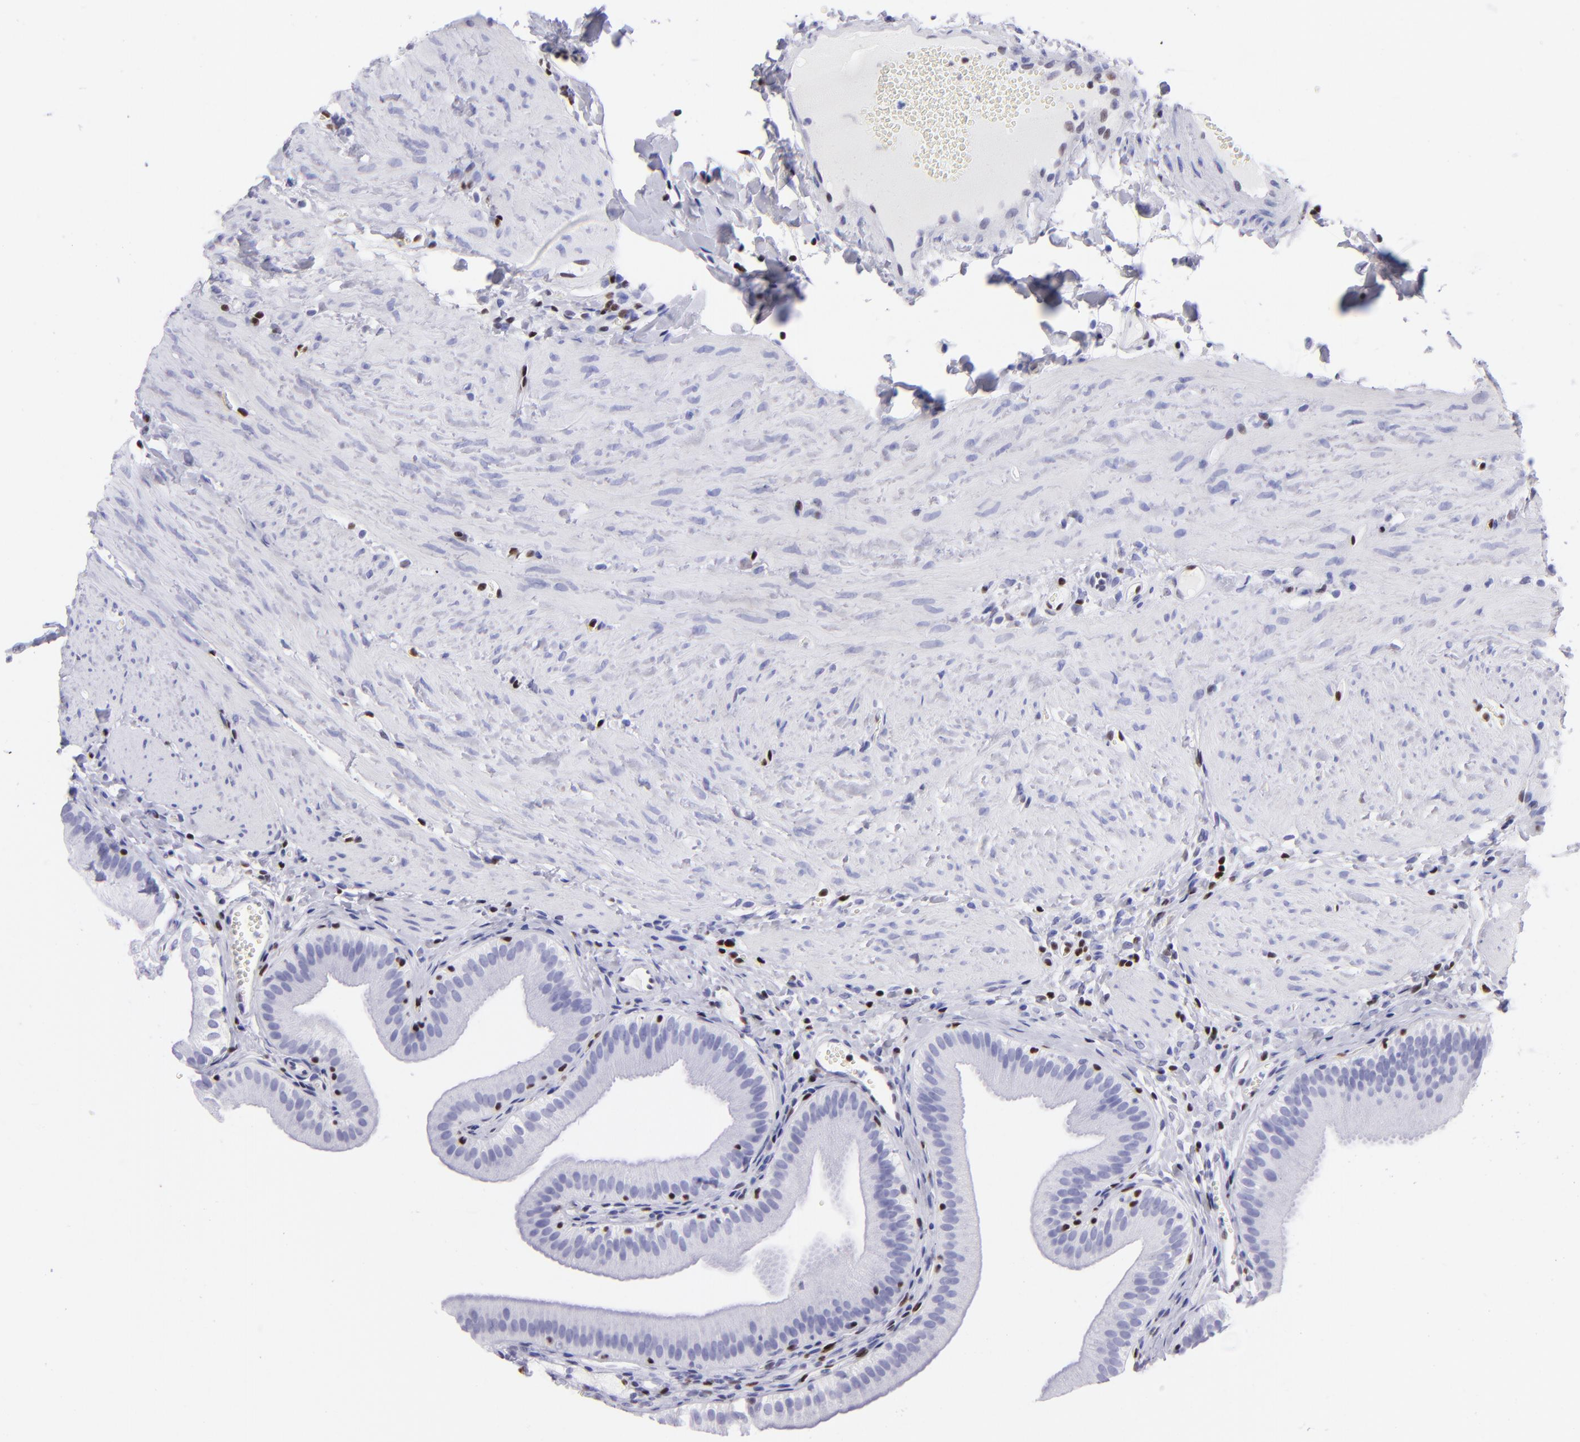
{"staining": {"intensity": "negative", "quantity": "none", "location": "none"}, "tissue": "gallbladder", "cell_type": "Glandular cells", "image_type": "normal", "snomed": [{"axis": "morphology", "description": "Normal tissue, NOS"}, {"axis": "topography", "description": "Gallbladder"}], "caption": "This is an immunohistochemistry (IHC) histopathology image of benign human gallbladder. There is no positivity in glandular cells.", "gene": "ETS1", "patient": {"sex": "female", "age": 24}}